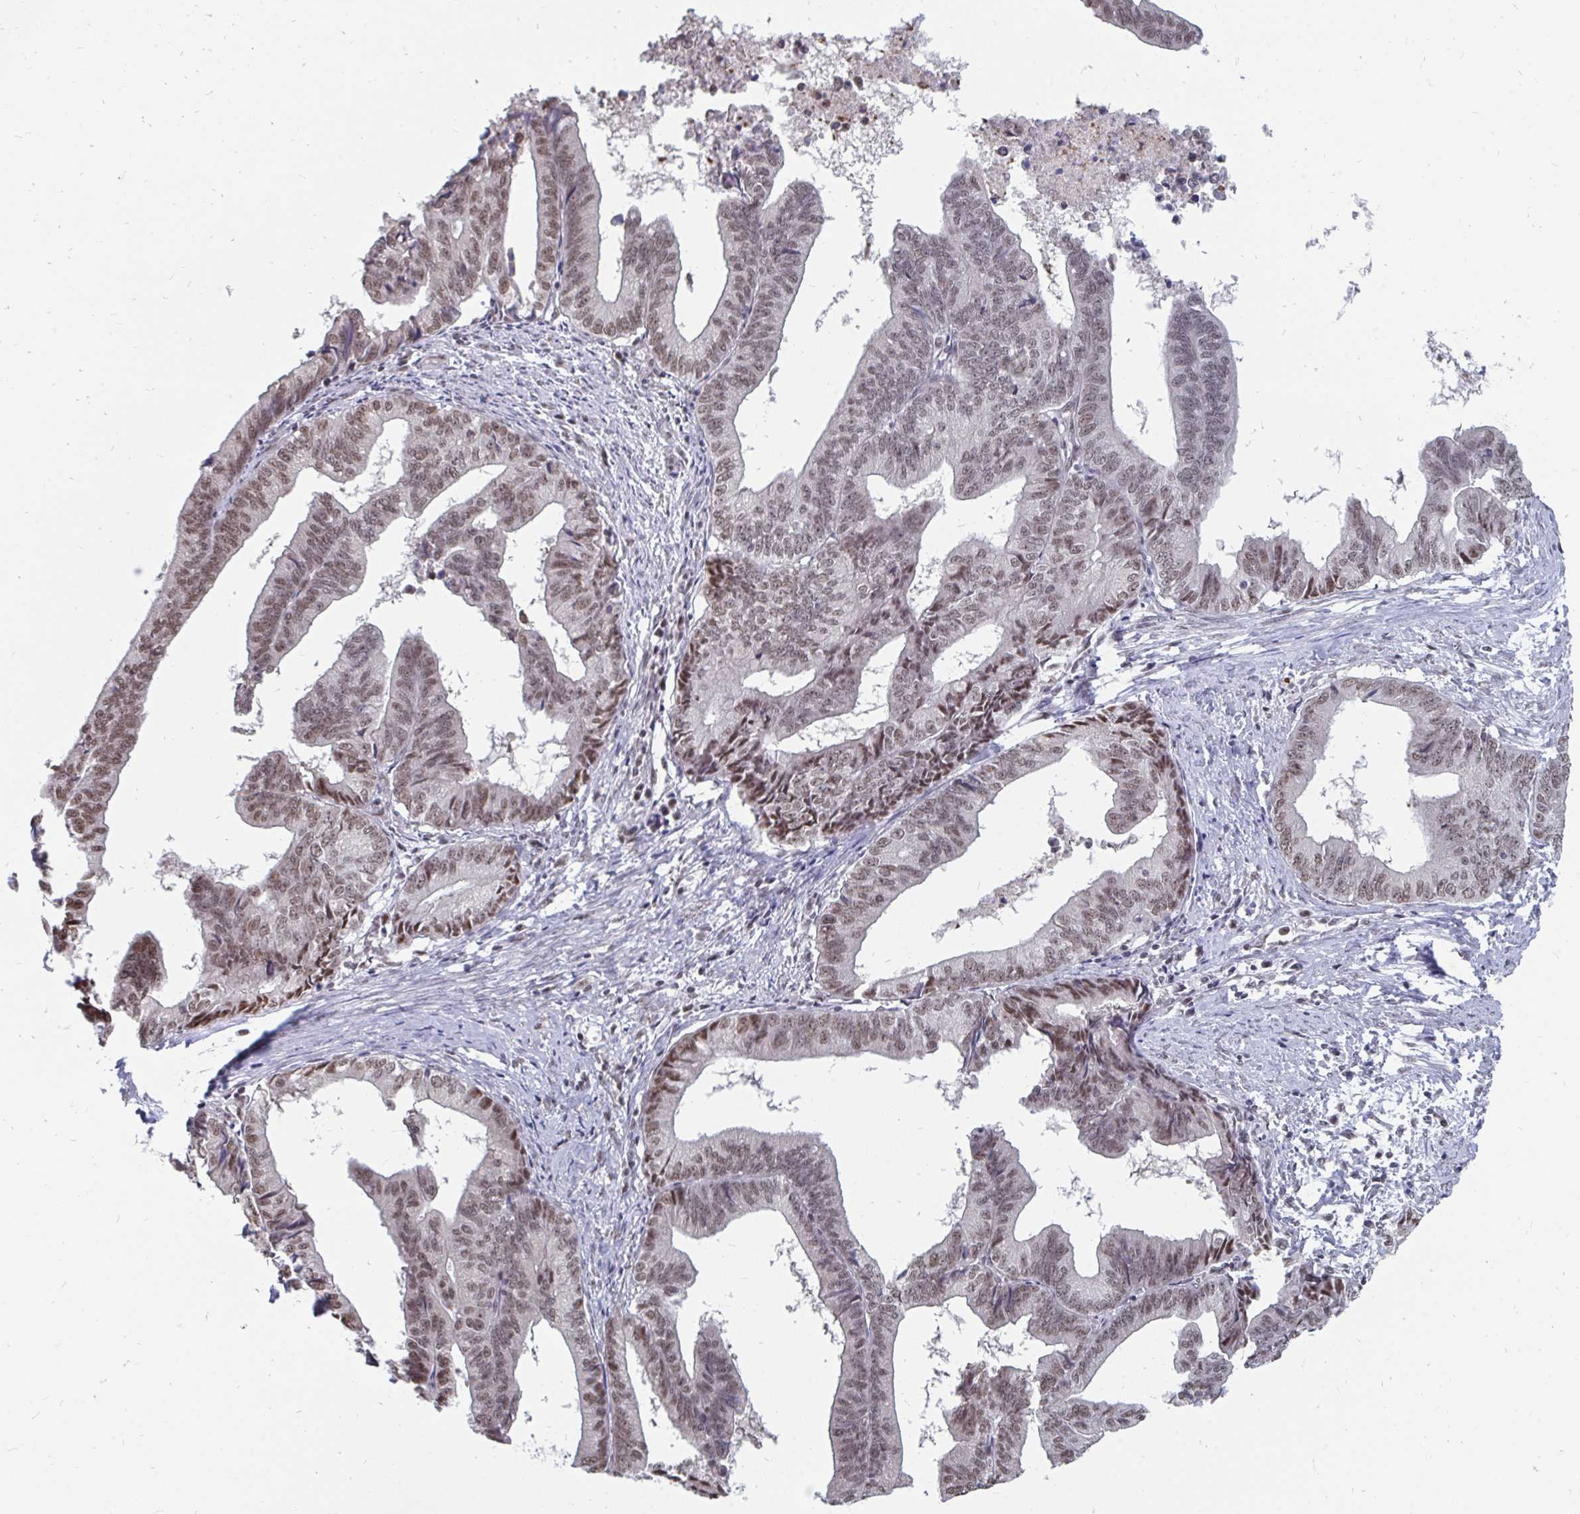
{"staining": {"intensity": "moderate", "quantity": "25%-75%", "location": "nuclear"}, "tissue": "endometrial cancer", "cell_type": "Tumor cells", "image_type": "cancer", "snomed": [{"axis": "morphology", "description": "Adenocarcinoma, NOS"}, {"axis": "topography", "description": "Endometrium"}], "caption": "Endometrial cancer stained with a brown dye demonstrates moderate nuclear positive staining in about 25%-75% of tumor cells.", "gene": "TRIP12", "patient": {"sex": "female", "age": 65}}